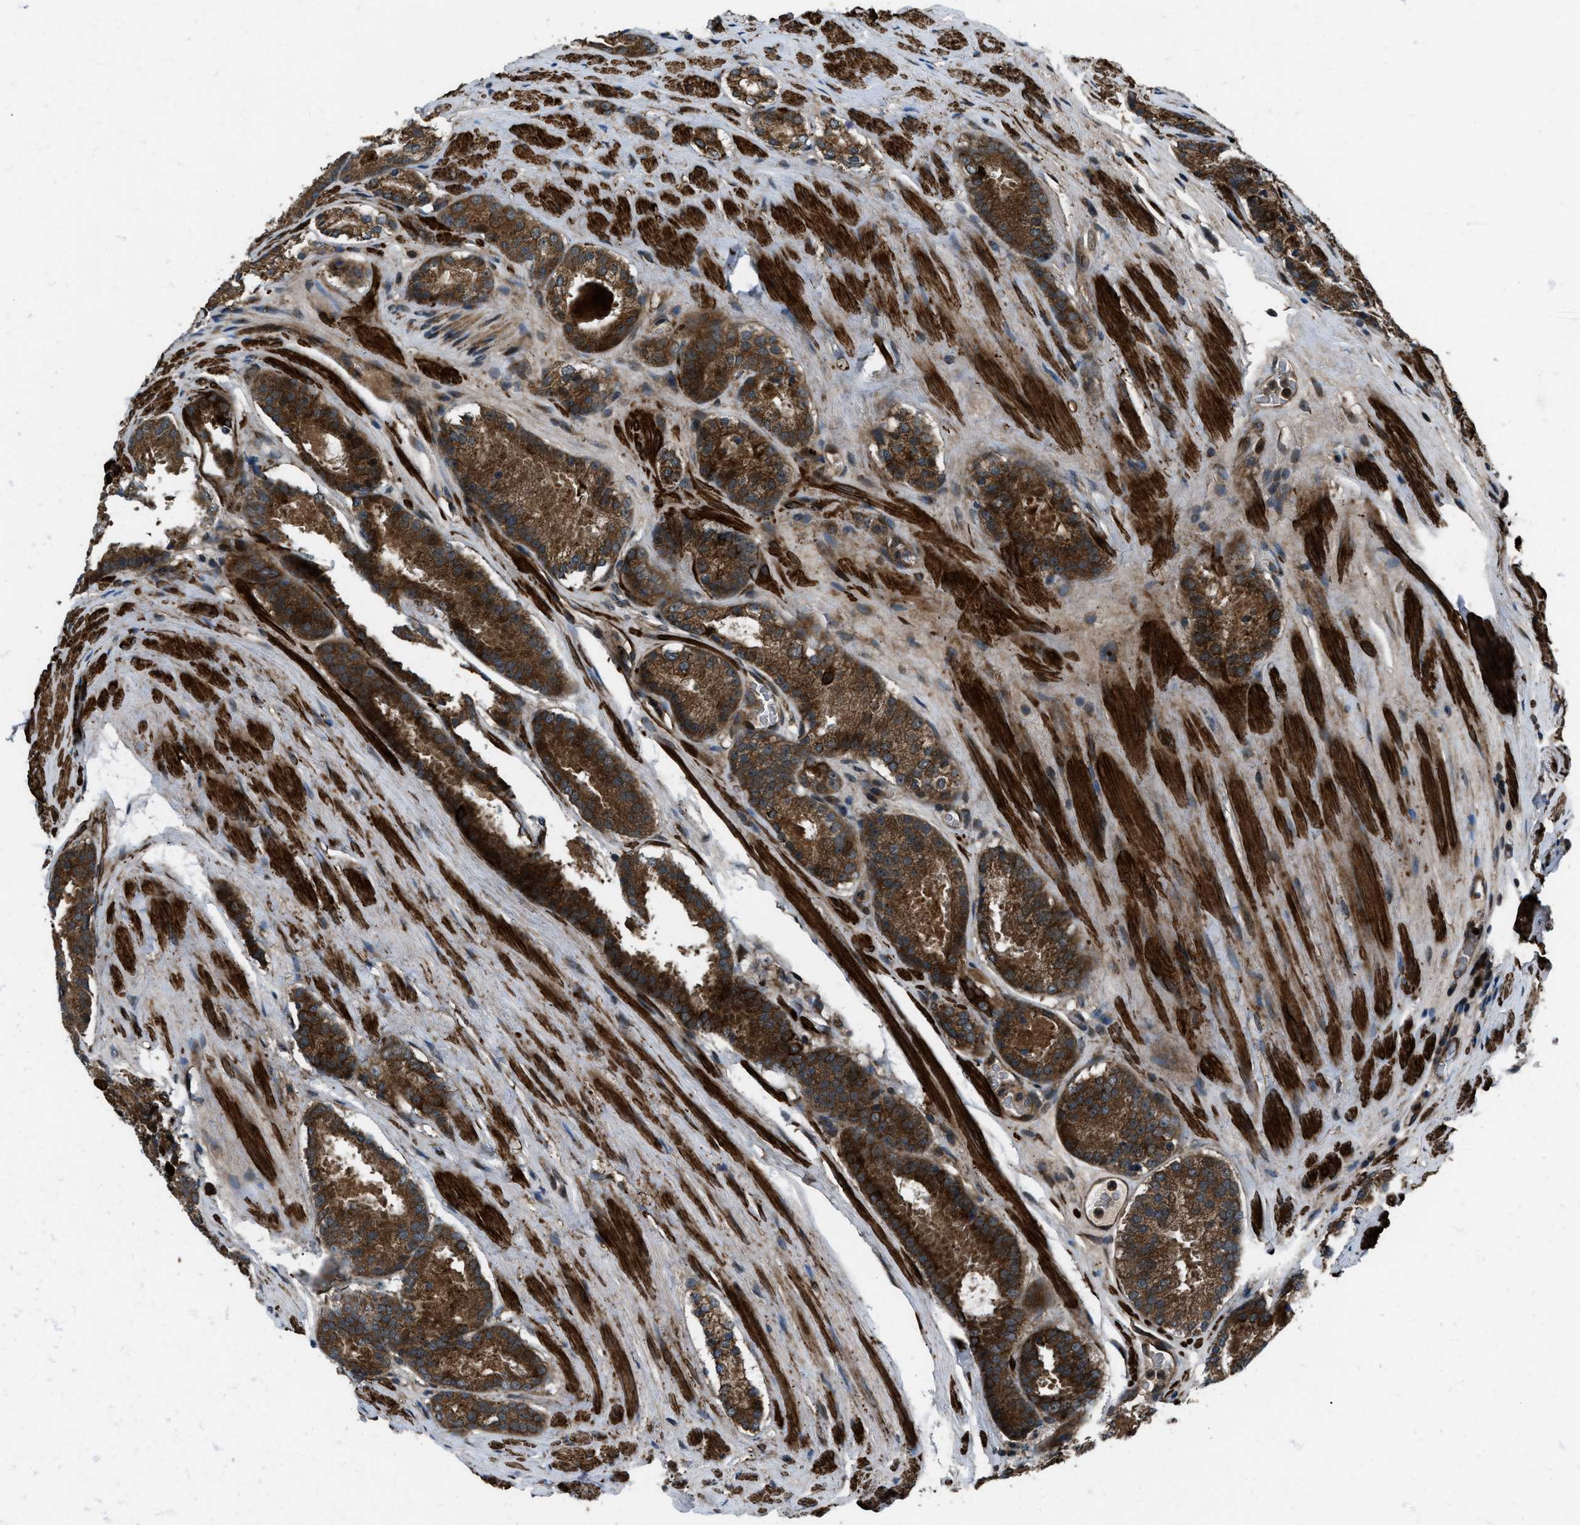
{"staining": {"intensity": "strong", "quantity": ">75%", "location": "cytoplasmic/membranous"}, "tissue": "prostate cancer", "cell_type": "Tumor cells", "image_type": "cancer", "snomed": [{"axis": "morphology", "description": "Adenocarcinoma, Low grade"}, {"axis": "topography", "description": "Prostate"}], "caption": "Prostate cancer stained with DAB immunohistochemistry shows high levels of strong cytoplasmic/membranous positivity in about >75% of tumor cells. The staining is performed using DAB brown chromogen to label protein expression. The nuclei are counter-stained blue using hematoxylin.", "gene": "IRAK4", "patient": {"sex": "male", "age": 69}}